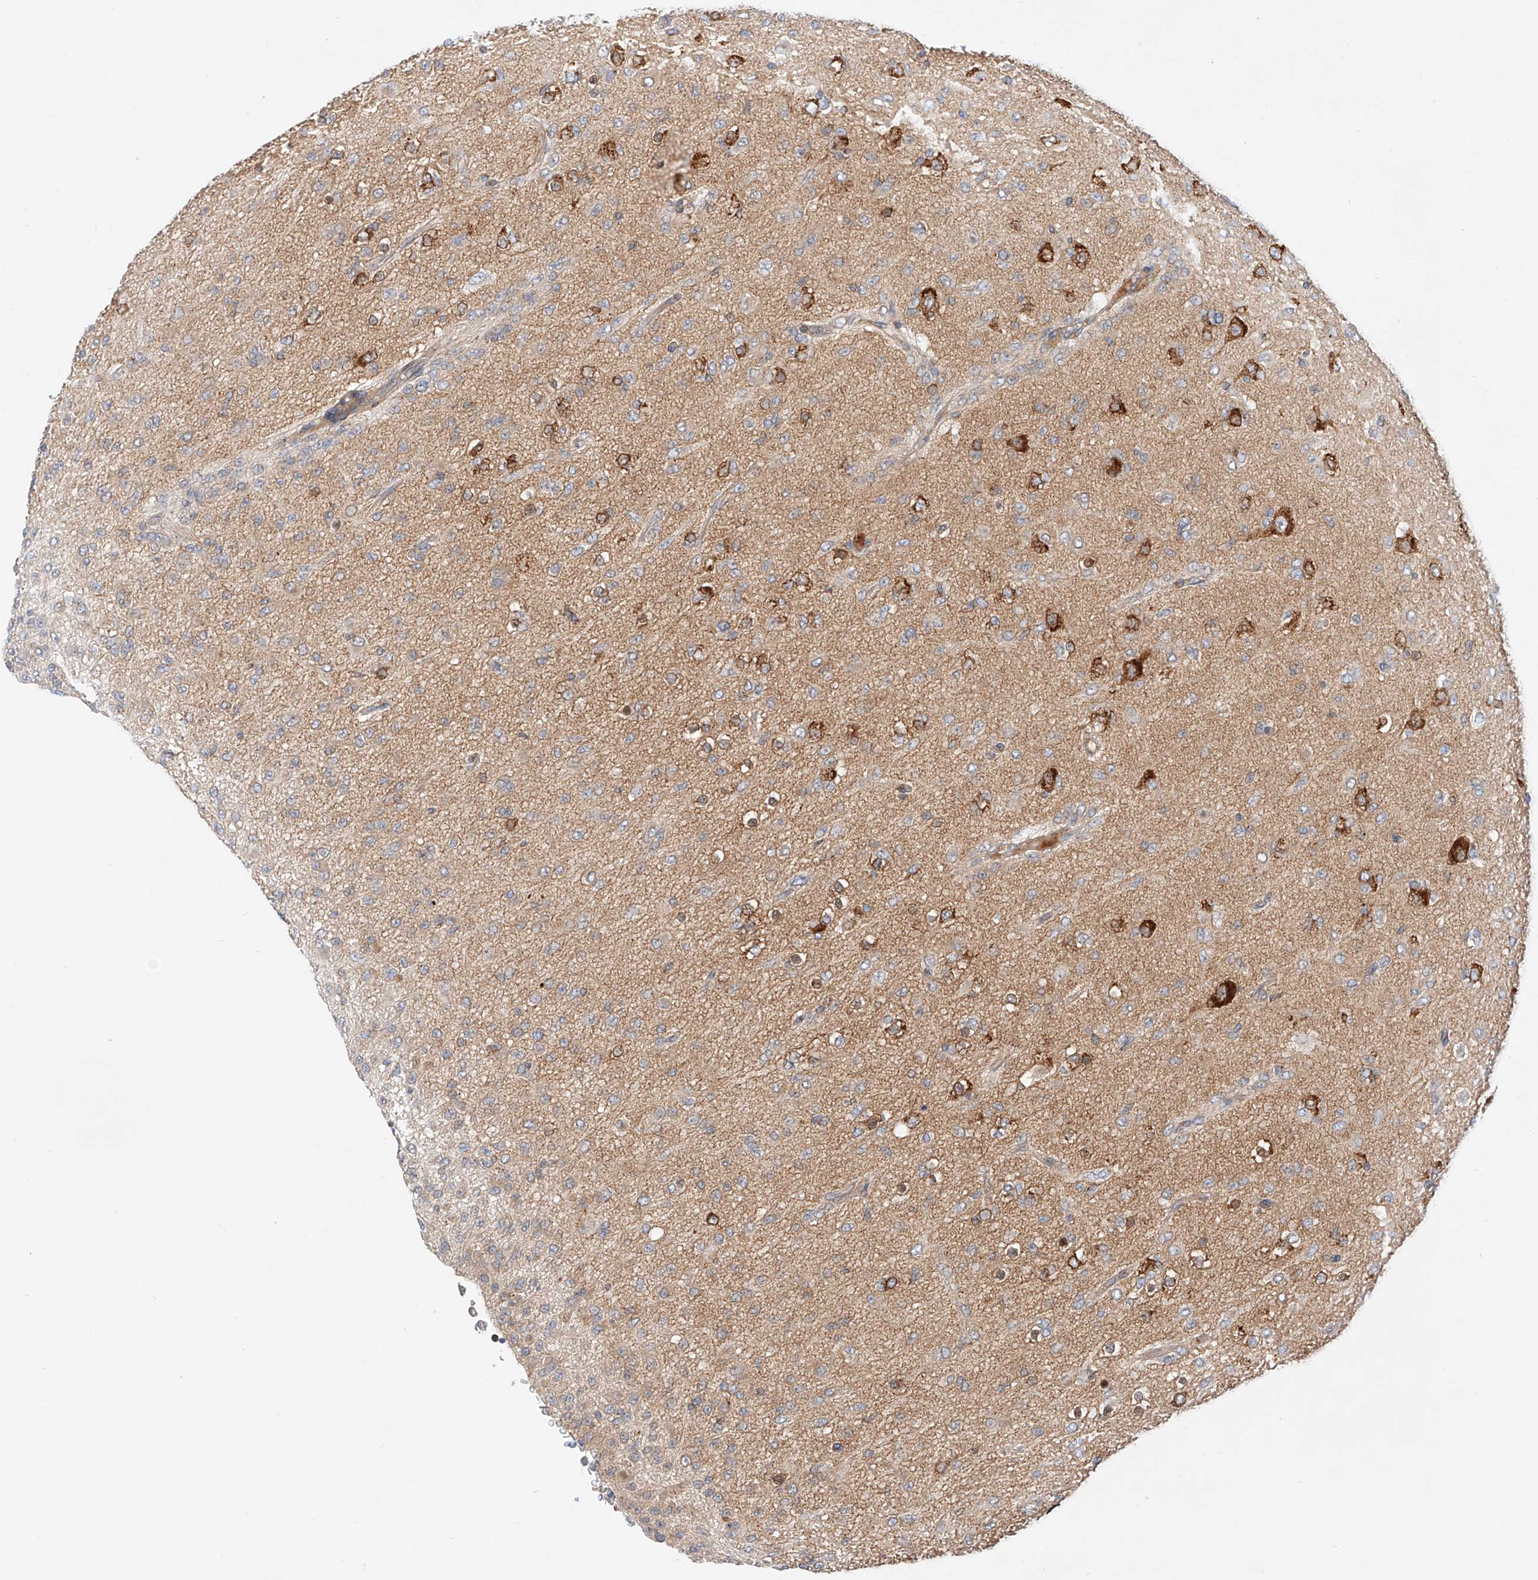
{"staining": {"intensity": "weak", "quantity": "<25%", "location": "cytoplasmic/membranous"}, "tissue": "glioma", "cell_type": "Tumor cells", "image_type": "cancer", "snomed": [{"axis": "morphology", "description": "Glioma, malignant, Low grade"}, {"axis": "topography", "description": "Brain"}], "caption": "This image is of glioma stained with immunohistochemistry (IHC) to label a protein in brown with the nuclei are counter-stained blue. There is no staining in tumor cells.", "gene": "MFN2", "patient": {"sex": "male", "age": 65}}